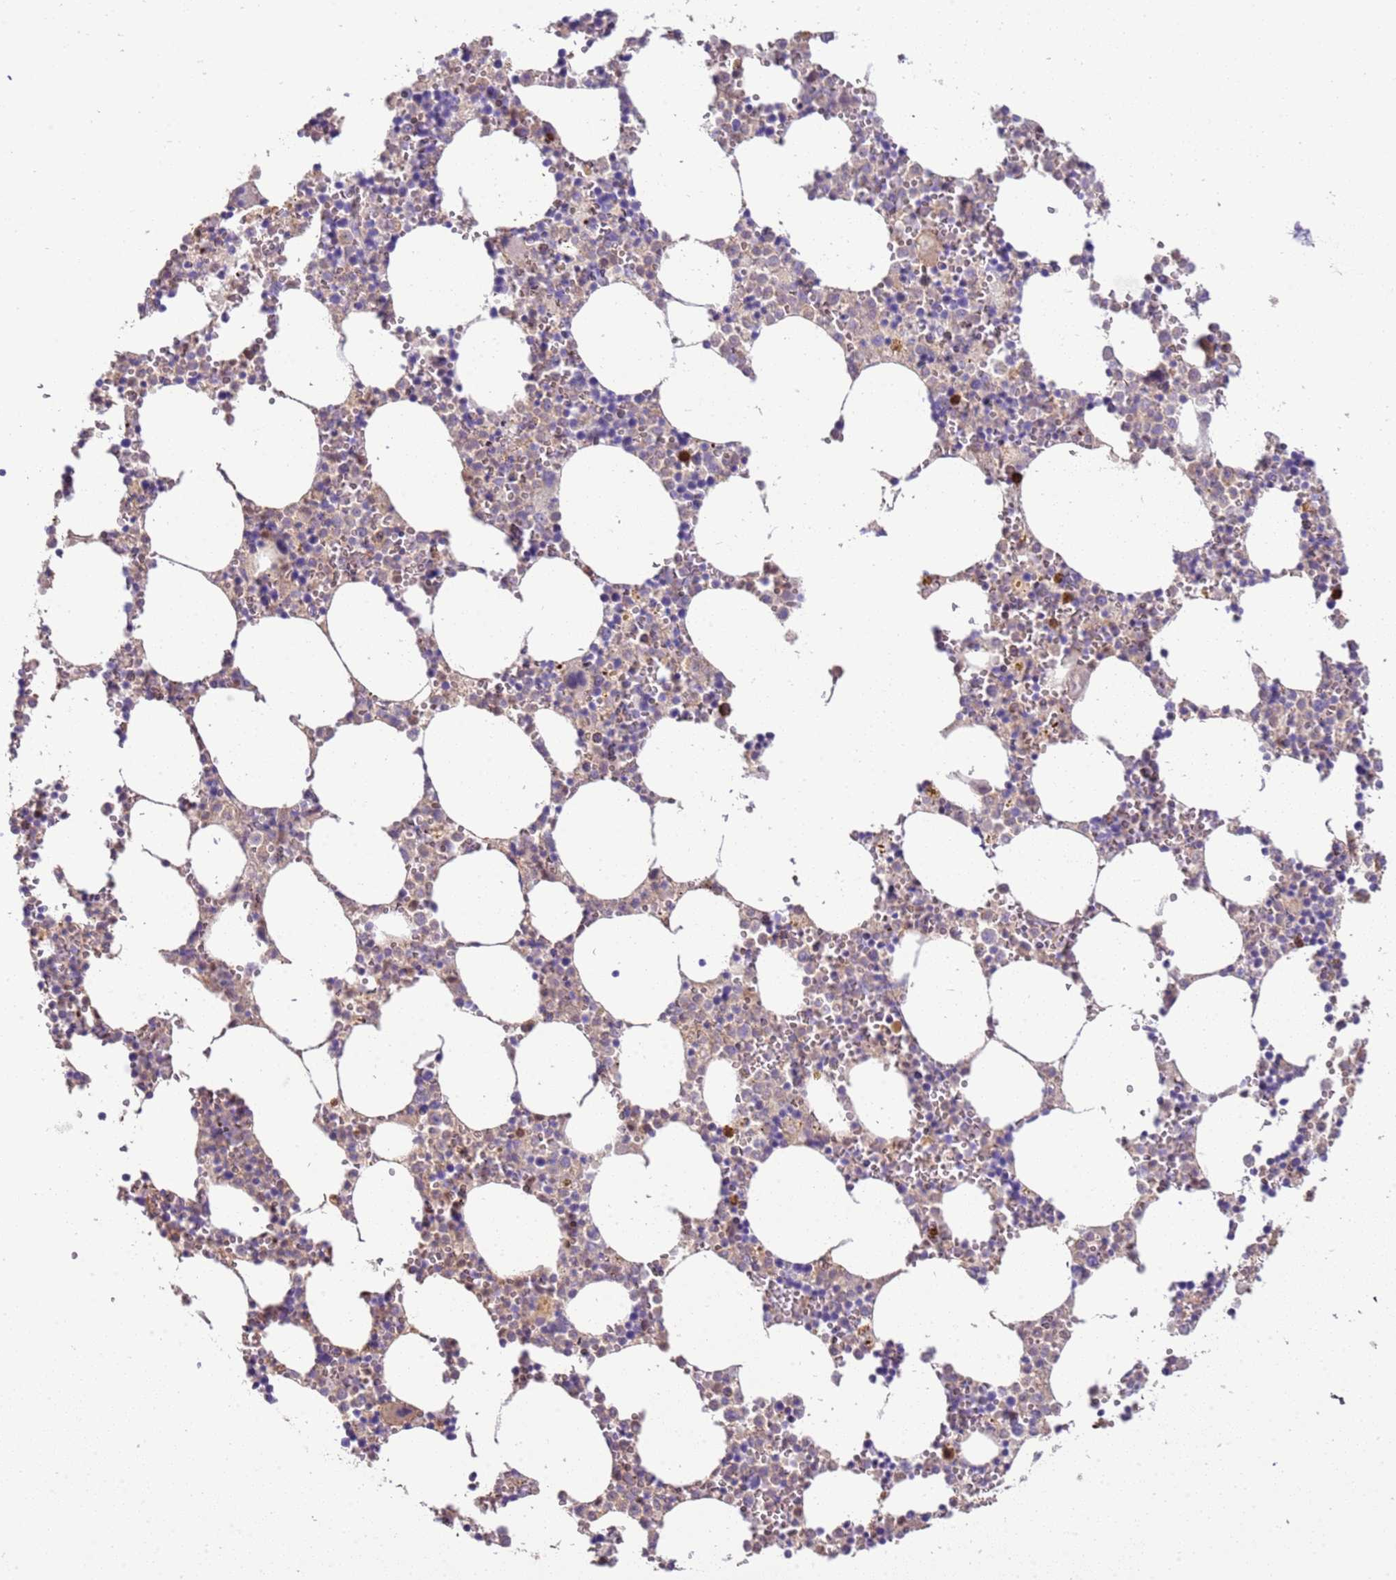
{"staining": {"intensity": "moderate", "quantity": "<25%", "location": "cytoplasmic/membranous"}, "tissue": "bone marrow", "cell_type": "Hematopoietic cells", "image_type": "normal", "snomed": [{"axis": "morphology", "description": "Normal tissue, NOS"}, {"axis": "topography", "description": "Bone marrow"}], "caption": "Human bone marrow stained for a protein (brown) demonstrates moderate cytoplasmic/membranous positive positivity in about <25% of hematopoietic cells.", "gene": "IL2RG", "patient": {"sex": "female", "age": 64}}